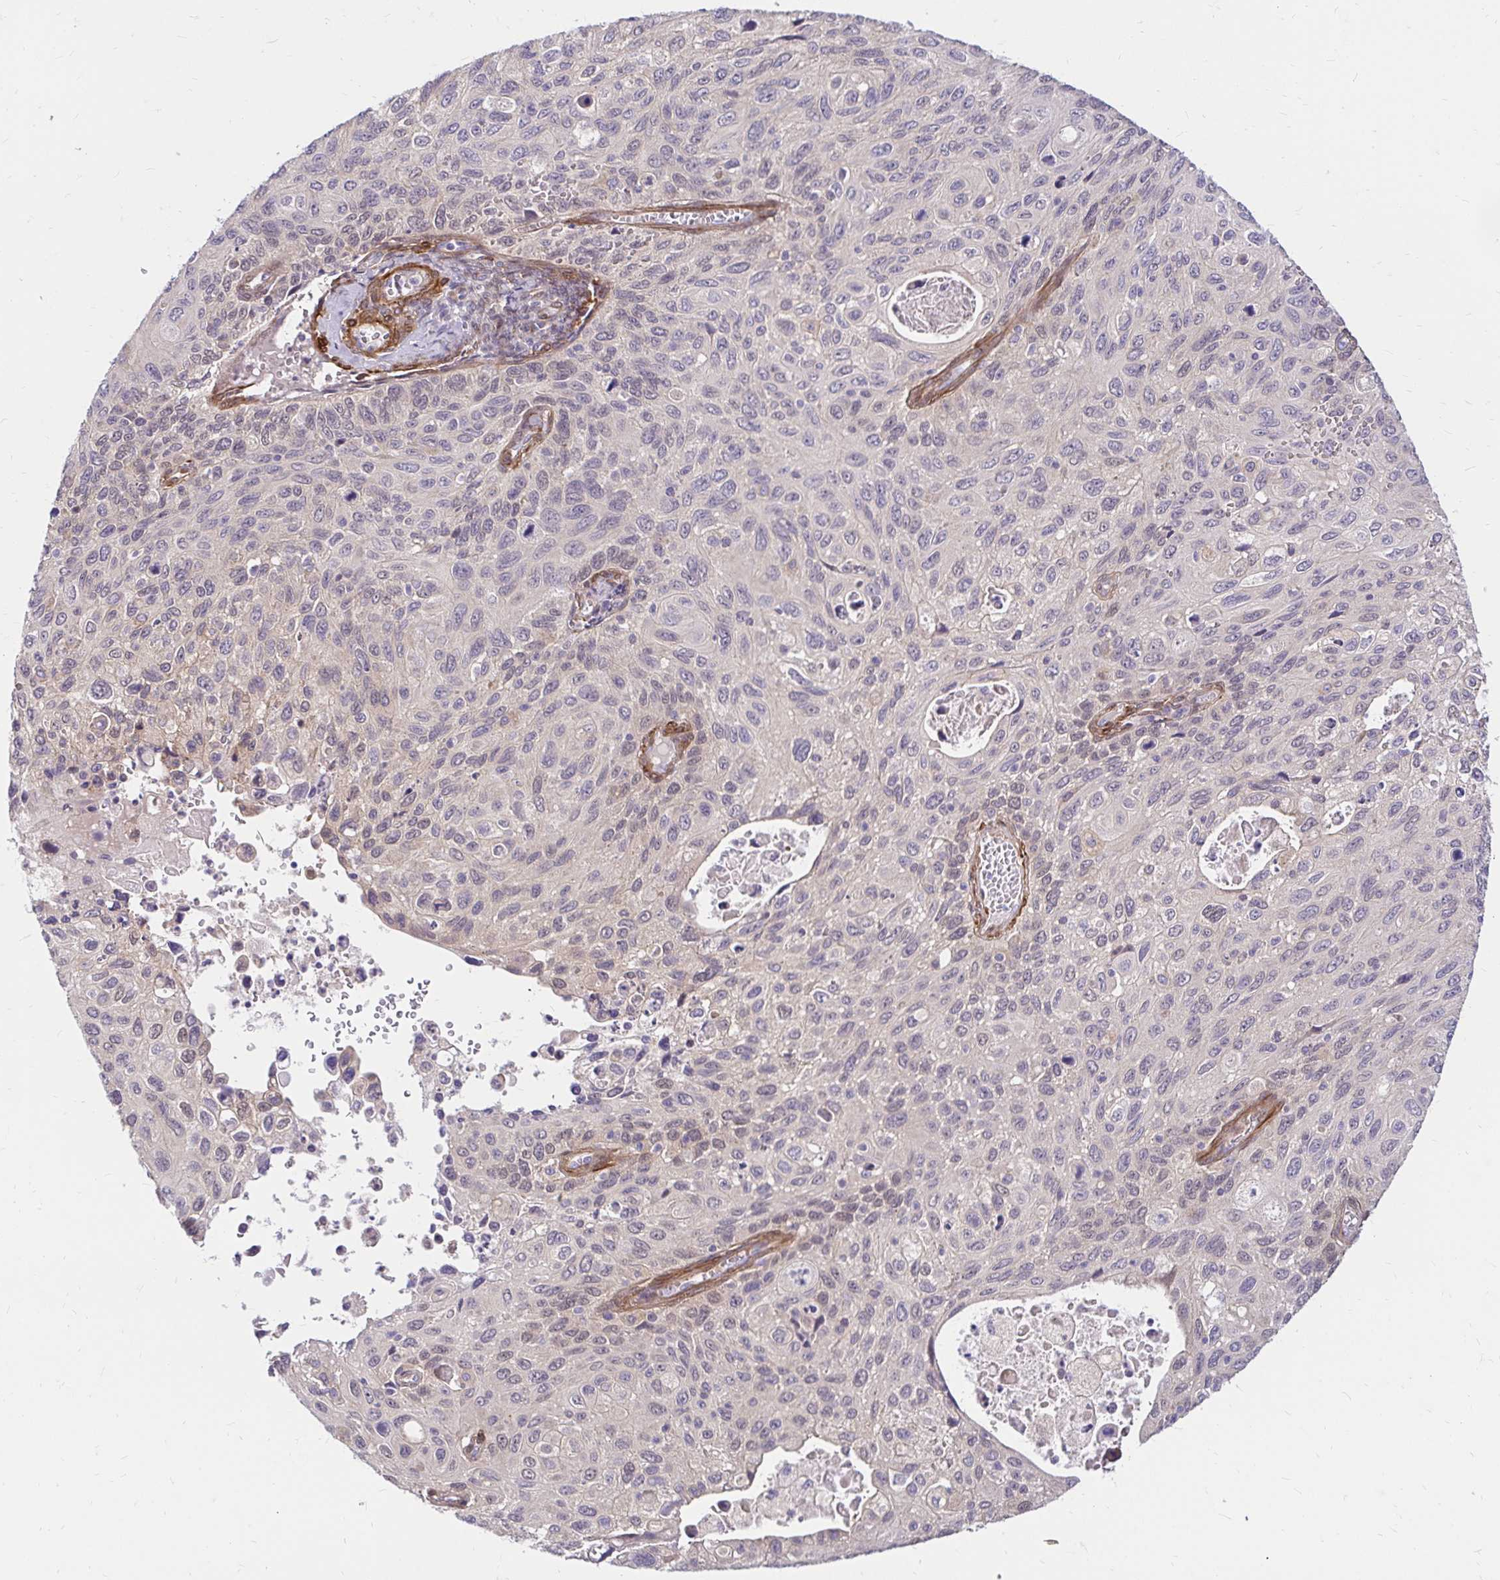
{"staining": {"intensity": "negative", "quantity": "none", "location": "none"}, "tissue": "cervical cancer", "cell_type": "Tumor cells", "image_type": "cancer", "snomed": [{"axis": "morphology", "description": "Squamous cell carcinoma, NOS"}, {"axis": "topography", "description": "Cervix"}], "caption": "This is an immunohistochemistry histopathology image of cervical cancer (squamous cell carcinoma). There is no expression in tumor cells.", "gene": "YAP1", "patient": {"sex": "female", "age": 70}}